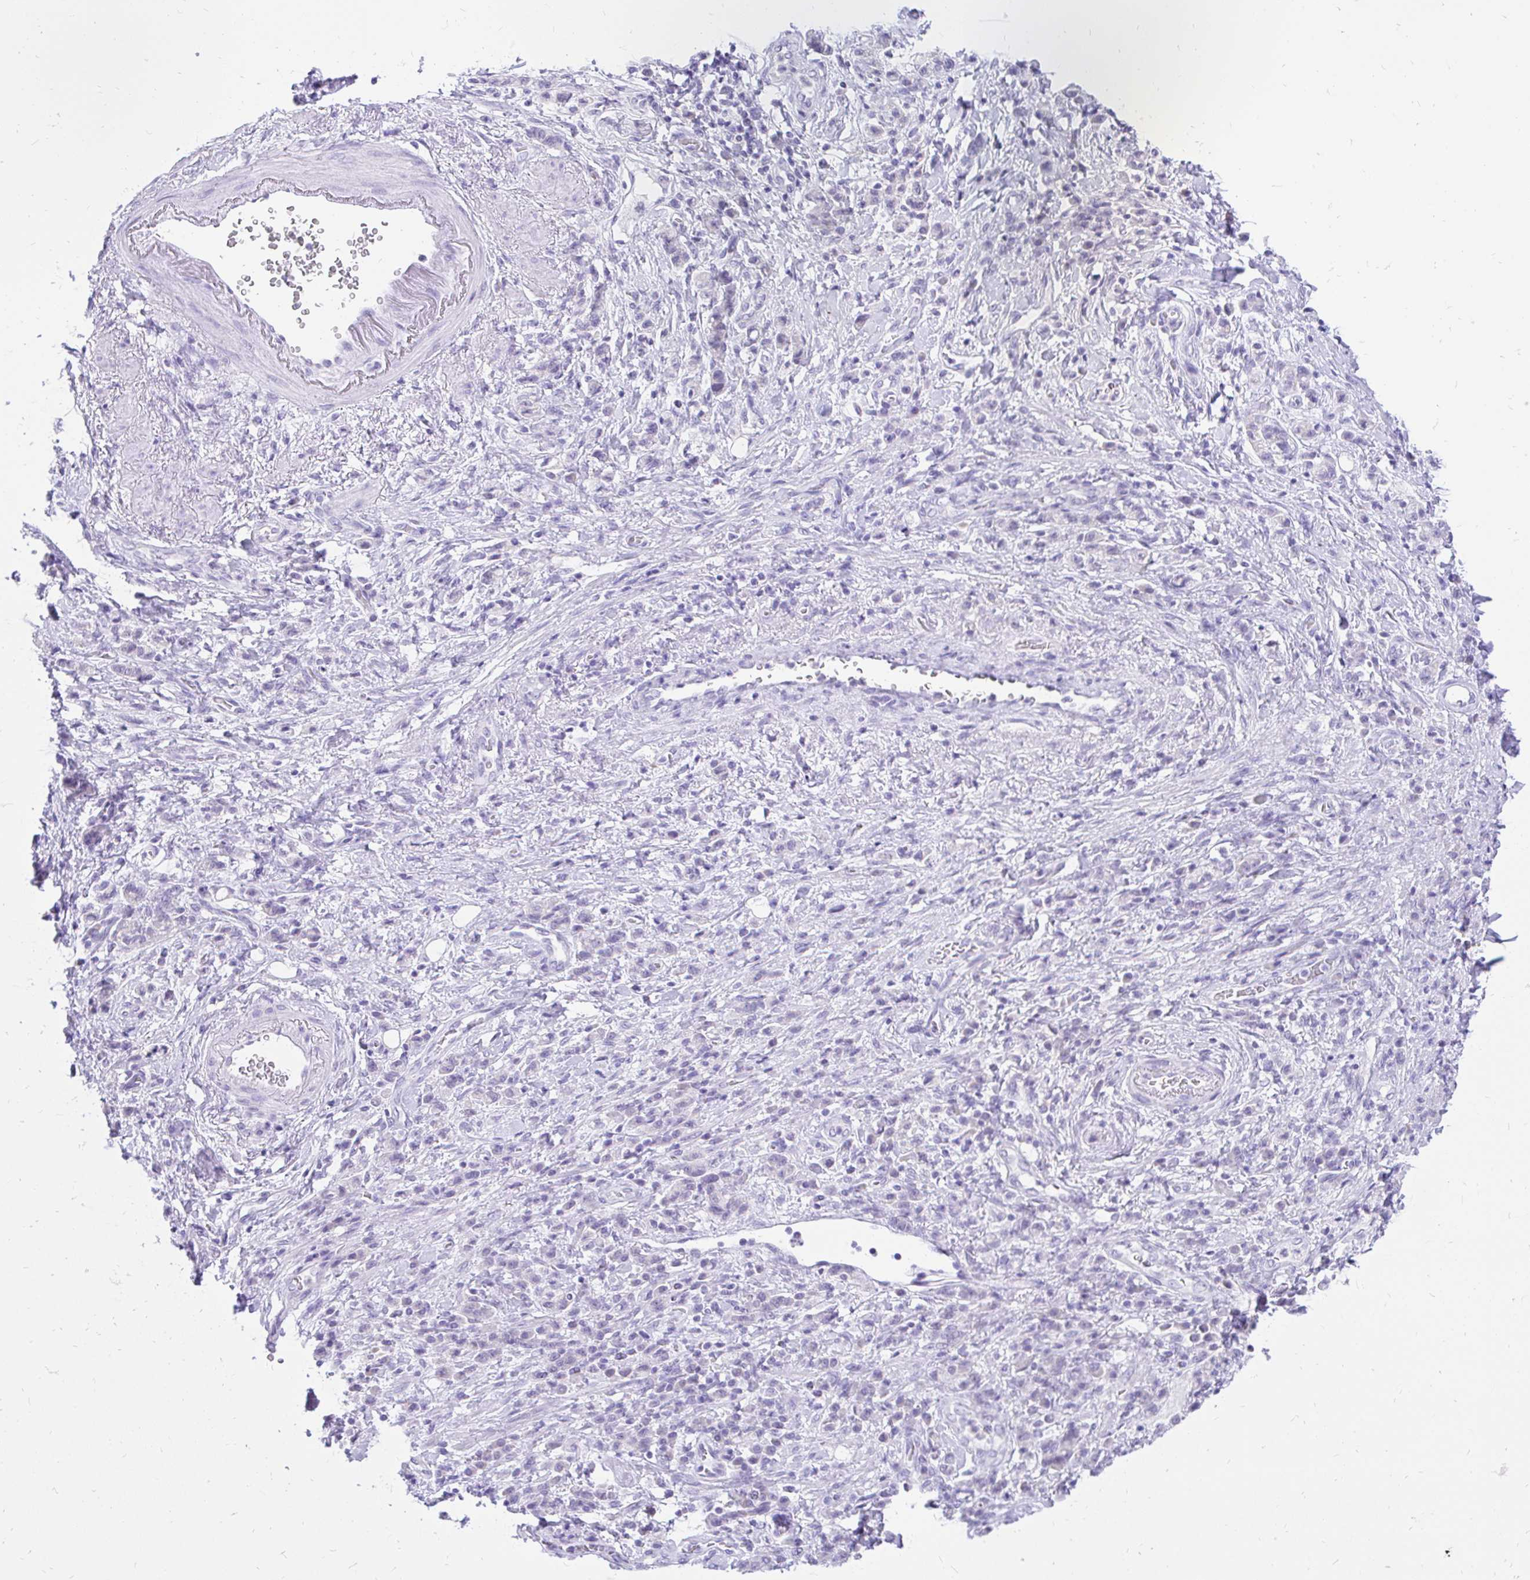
{"staining": {"intensity": "negative", "quantity": "none", "location": "none"}, "tissue": "stomach cancer", "cell_type": "Tumor cells", "image_type": "cancer", "snomed": [{"axis": "morphology", "description": "Adenocarcinoma, NOS"}, {"axis": "topography", "description": "Stomach"}], "caption": "DAB (3,3'-diaminobenzidine) immunohistochemical staining of stomach cancer (adenocarcinoma) displays no significant expression in tumor cells.", "gene": "FATE1", "patient": {"sex": "male", "age": 77}}